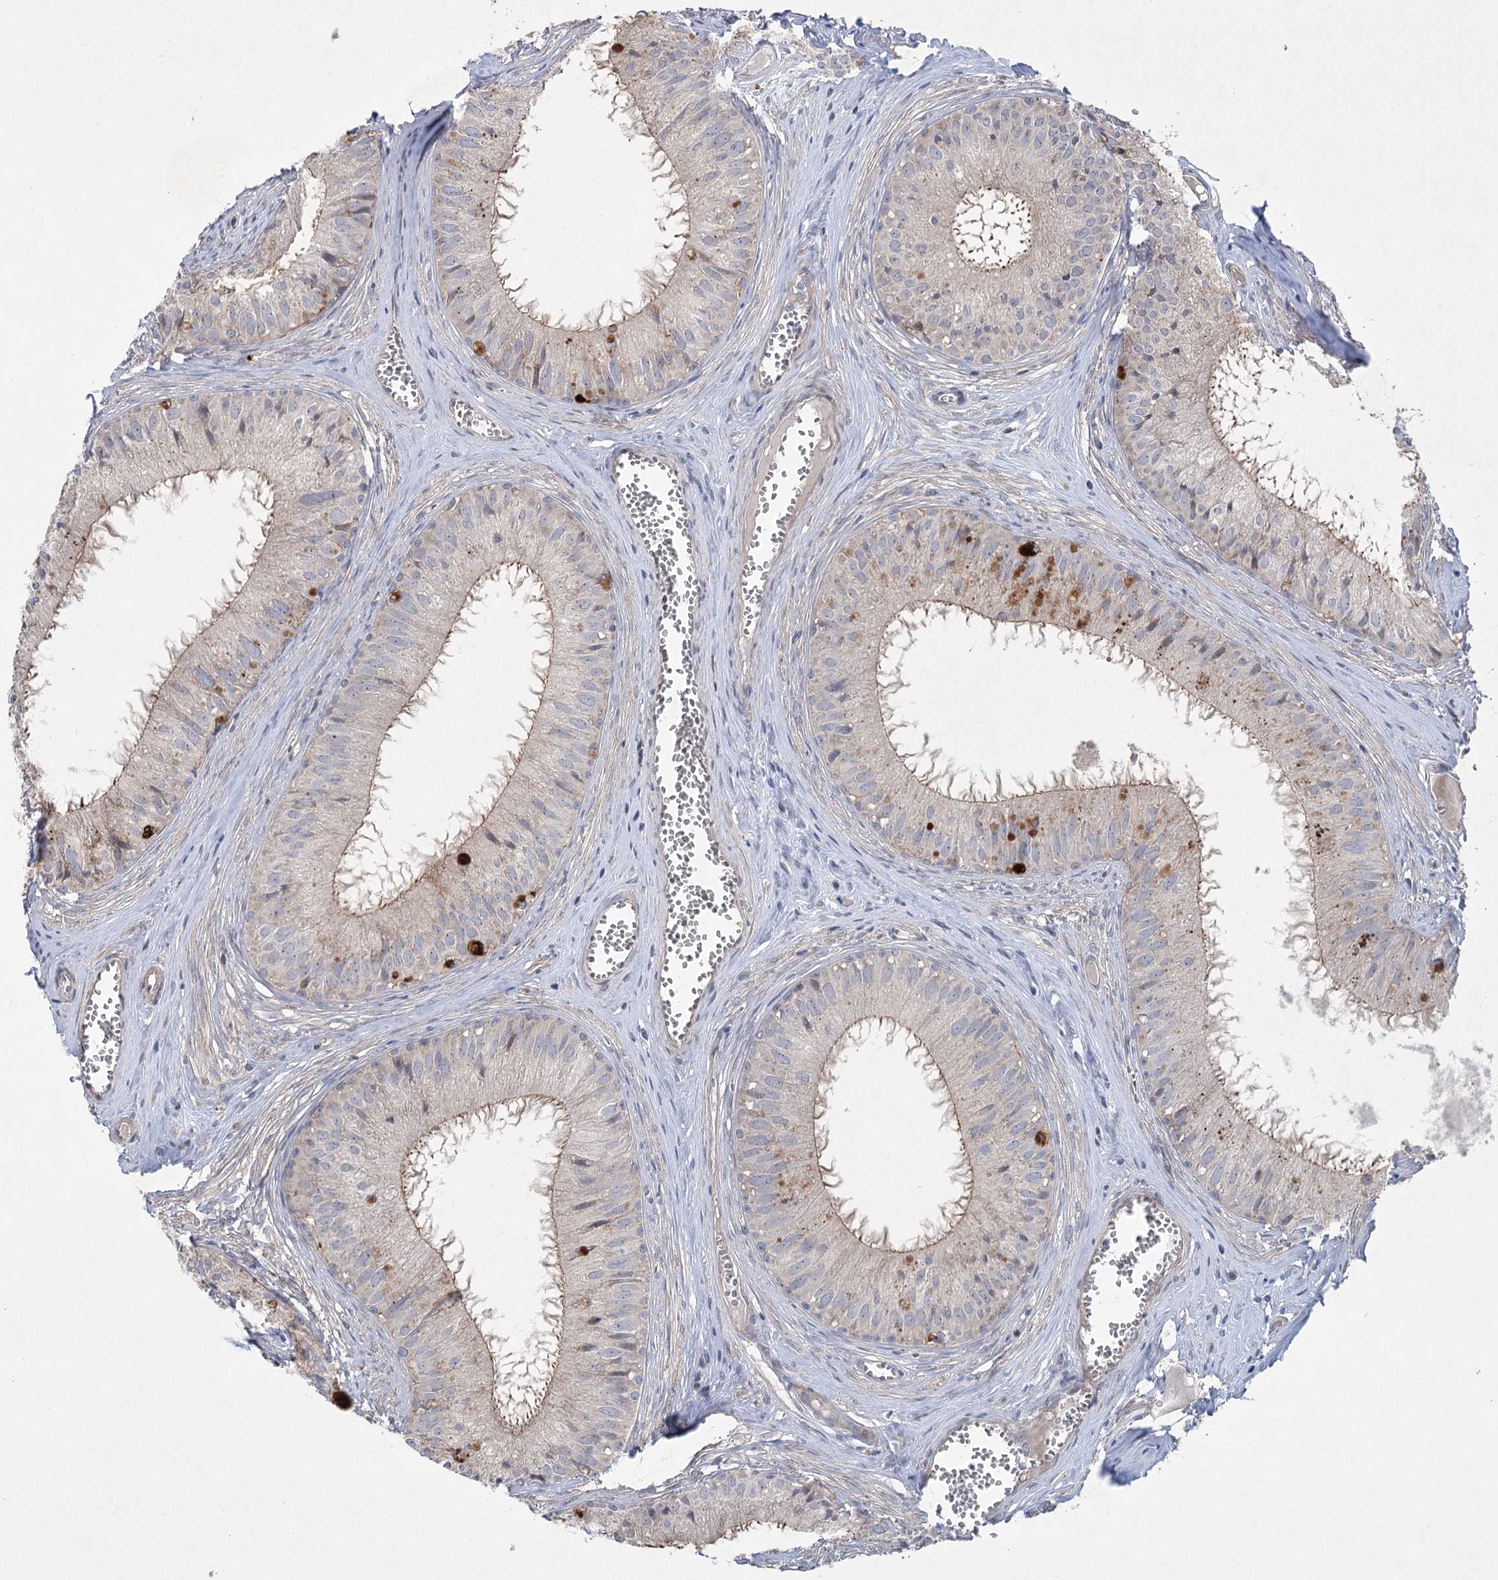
{"staining": {"intensity": "moderate", "quantity": "<25%", "location": "cytoplasmic/membranous"}, "tissue": "epididymis", "cell_type": "Glandular cells", "image_type": "normal", "snomed": [{"axis": "morphology", "description": "Normal tissue, NOS"}, {"axis": "topography", "description": "Epididymis"}], "caption": "Epididymis stained with immunohistochemistry reveals moderate cytoplasmic/membranous positivity in about <25% of glandular cells. Using DAB (brown) and hematoxylin (blue) stains, captured at high magnification using brightfield microscopy.", "gene": "SCN11A", "patient": {"sex": "male", "age": 36}}